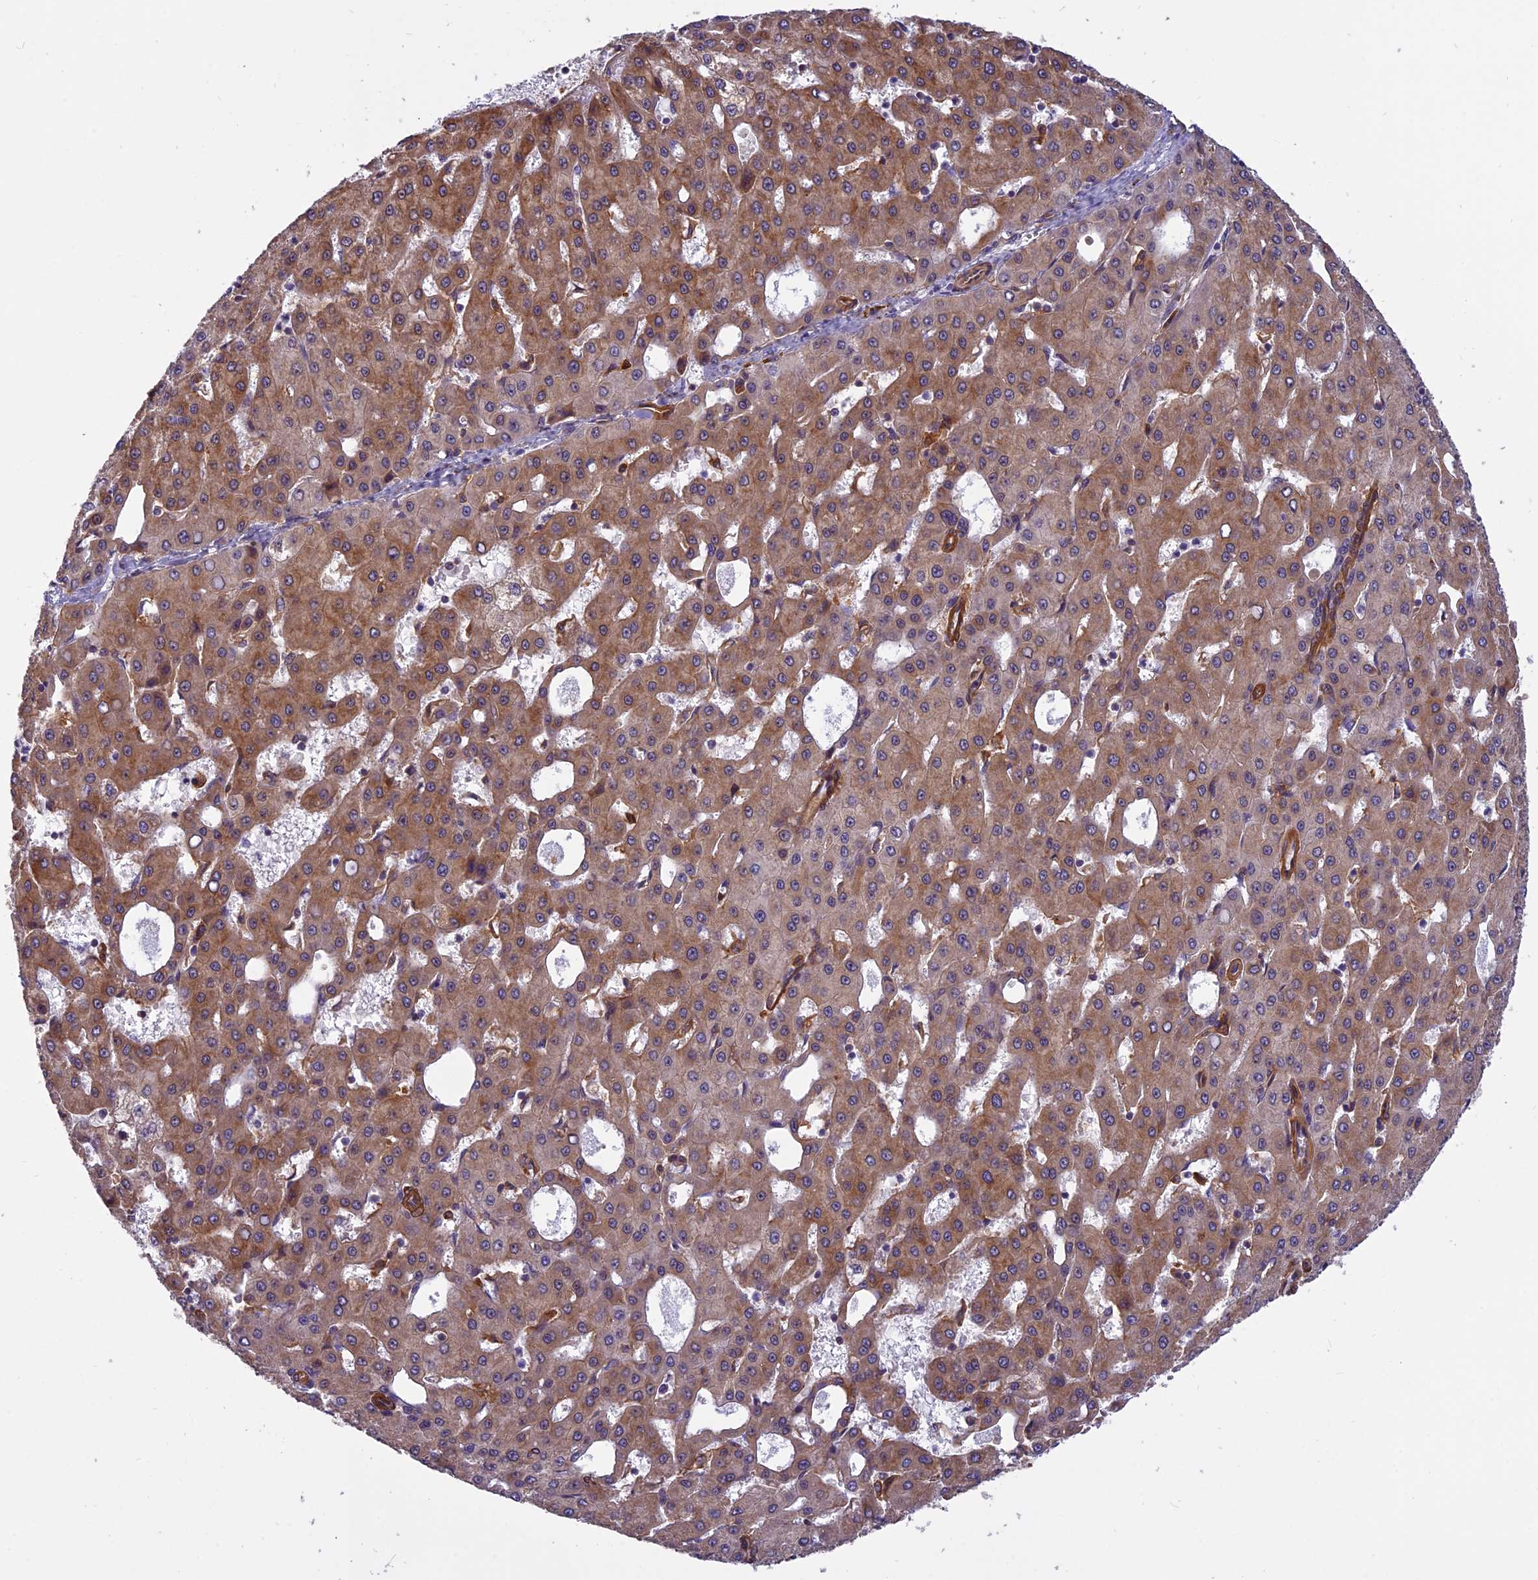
{"staining": {"intensity": "moderate", "quantity": ">75%", "location": "cytoplasmic/membranous"}, "tissue": "liver cancer", "cell_type": "Tumor cells", "image_type": "cancer", "snomed": [{"axis": "morphology", "description": "Carcinoma, Hepatocellular, NOS"}, {"axis": "topography", "description": "Liver"}], "caption": "IHC staining of liver cancer, which shows medium levels of moderate cytoplasmic/membranous expression in approximately >75% of tumor cells indicating moderate cytoplasmic/membranous protein expression. The staining was performed using DAB (3,3'-diaminobenzidine) (brown) for protein detection and nuclei were counterstained in hematoxylin (blue).", "gene": "EHBP1L1", "patient": {"sex": "male", "age": 47}}